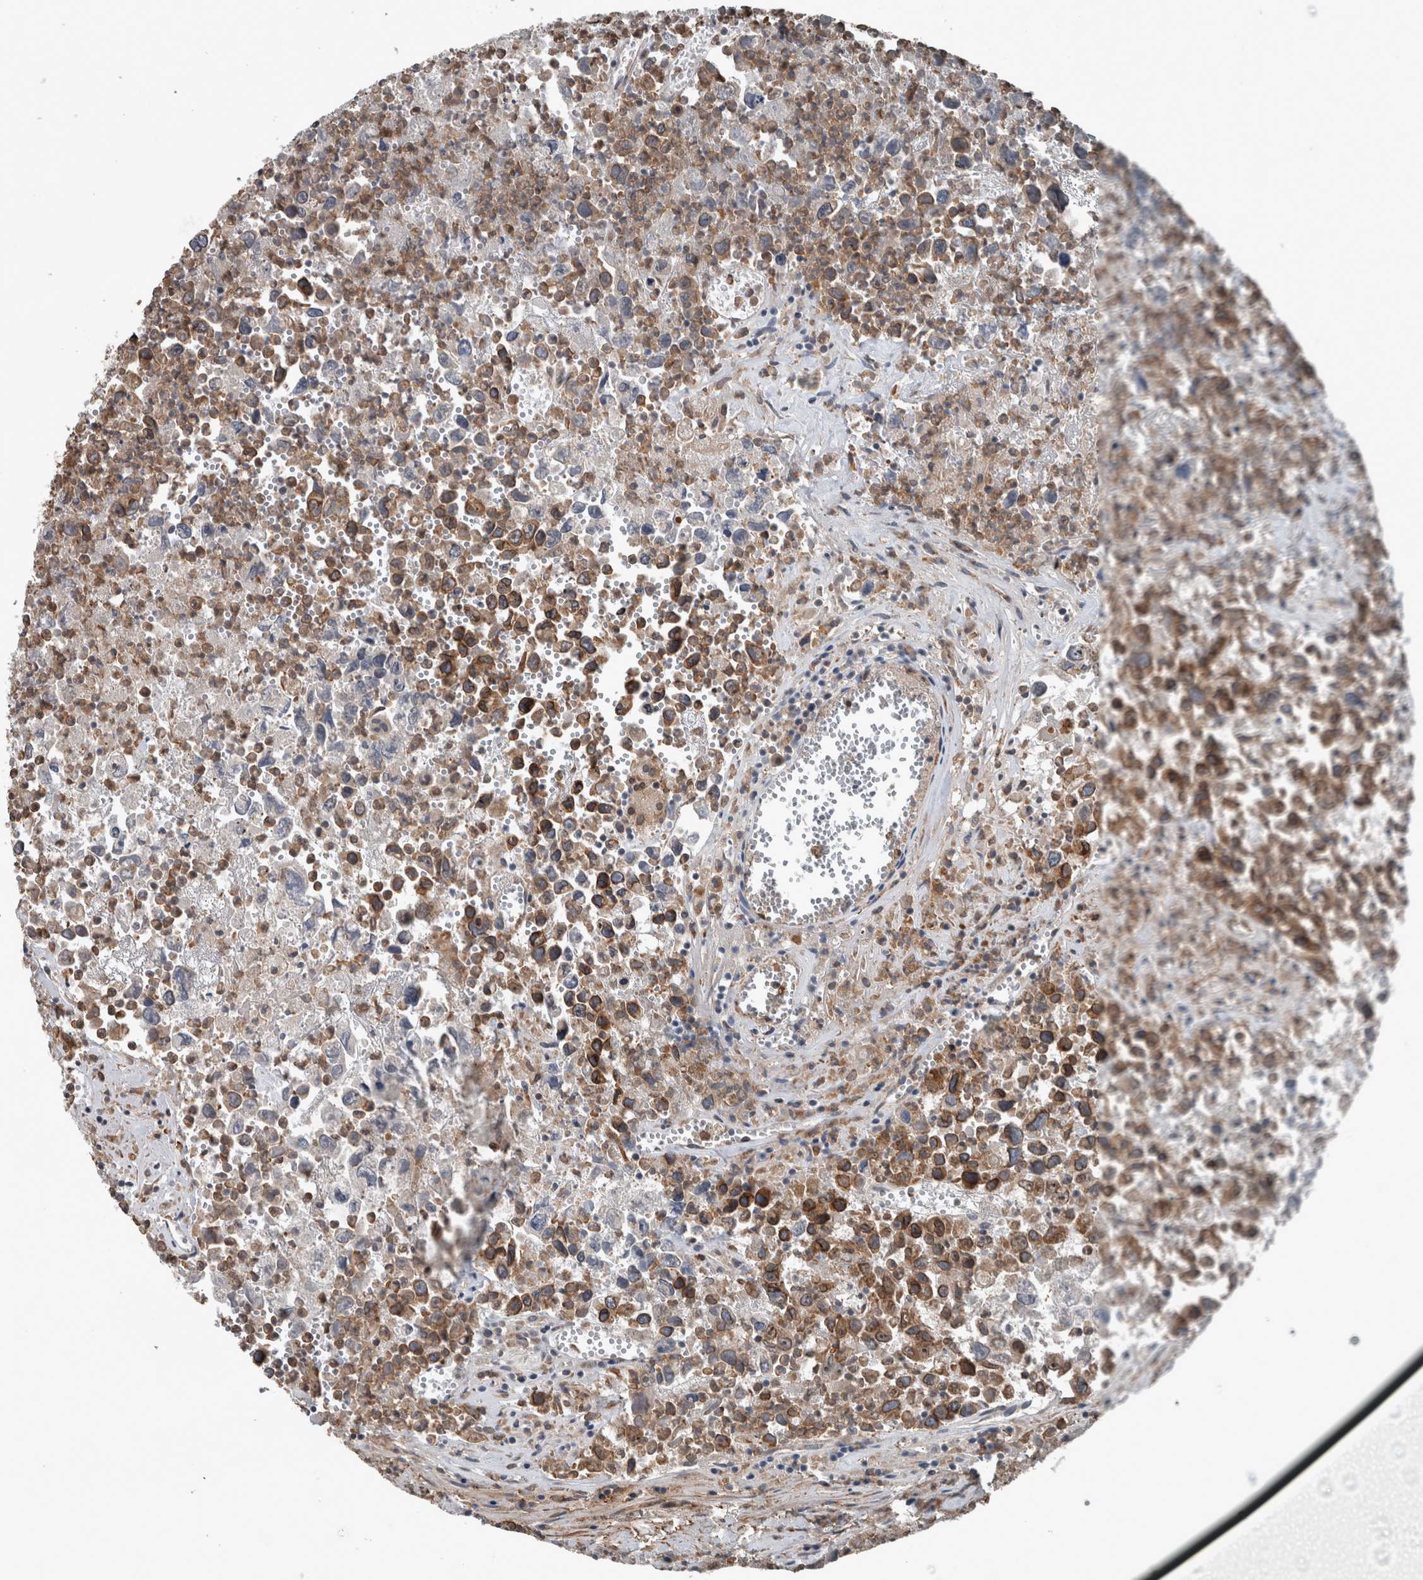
{"staining": {"intensity": "moderate", "quantity": ">75%", "location": "cytoplasmic/membranous"}, "tissue": "testis cancer", "cell_type": "Tumor cells", "image_type": "cancer", "snomed": [{"axis": "morphology", "description": "Seminoma, NOS"}, {"axis": "morphology", "description": "Carcinoma, Embryonal, NOS"}, {"axis": "topography", "description": "Testis"}], "caption": "High-power microscopy captured an IHC image of testis embryonal carcinoma, revealing moderate cytoplasmic/membranous staining in about >75% of tumor cells. Immunohistochemistry (ihc) stains the protein in brown and the nuclei are stained blue.", "gene": "EXOC8", "patient": {"sex": "male", "age": 43}}